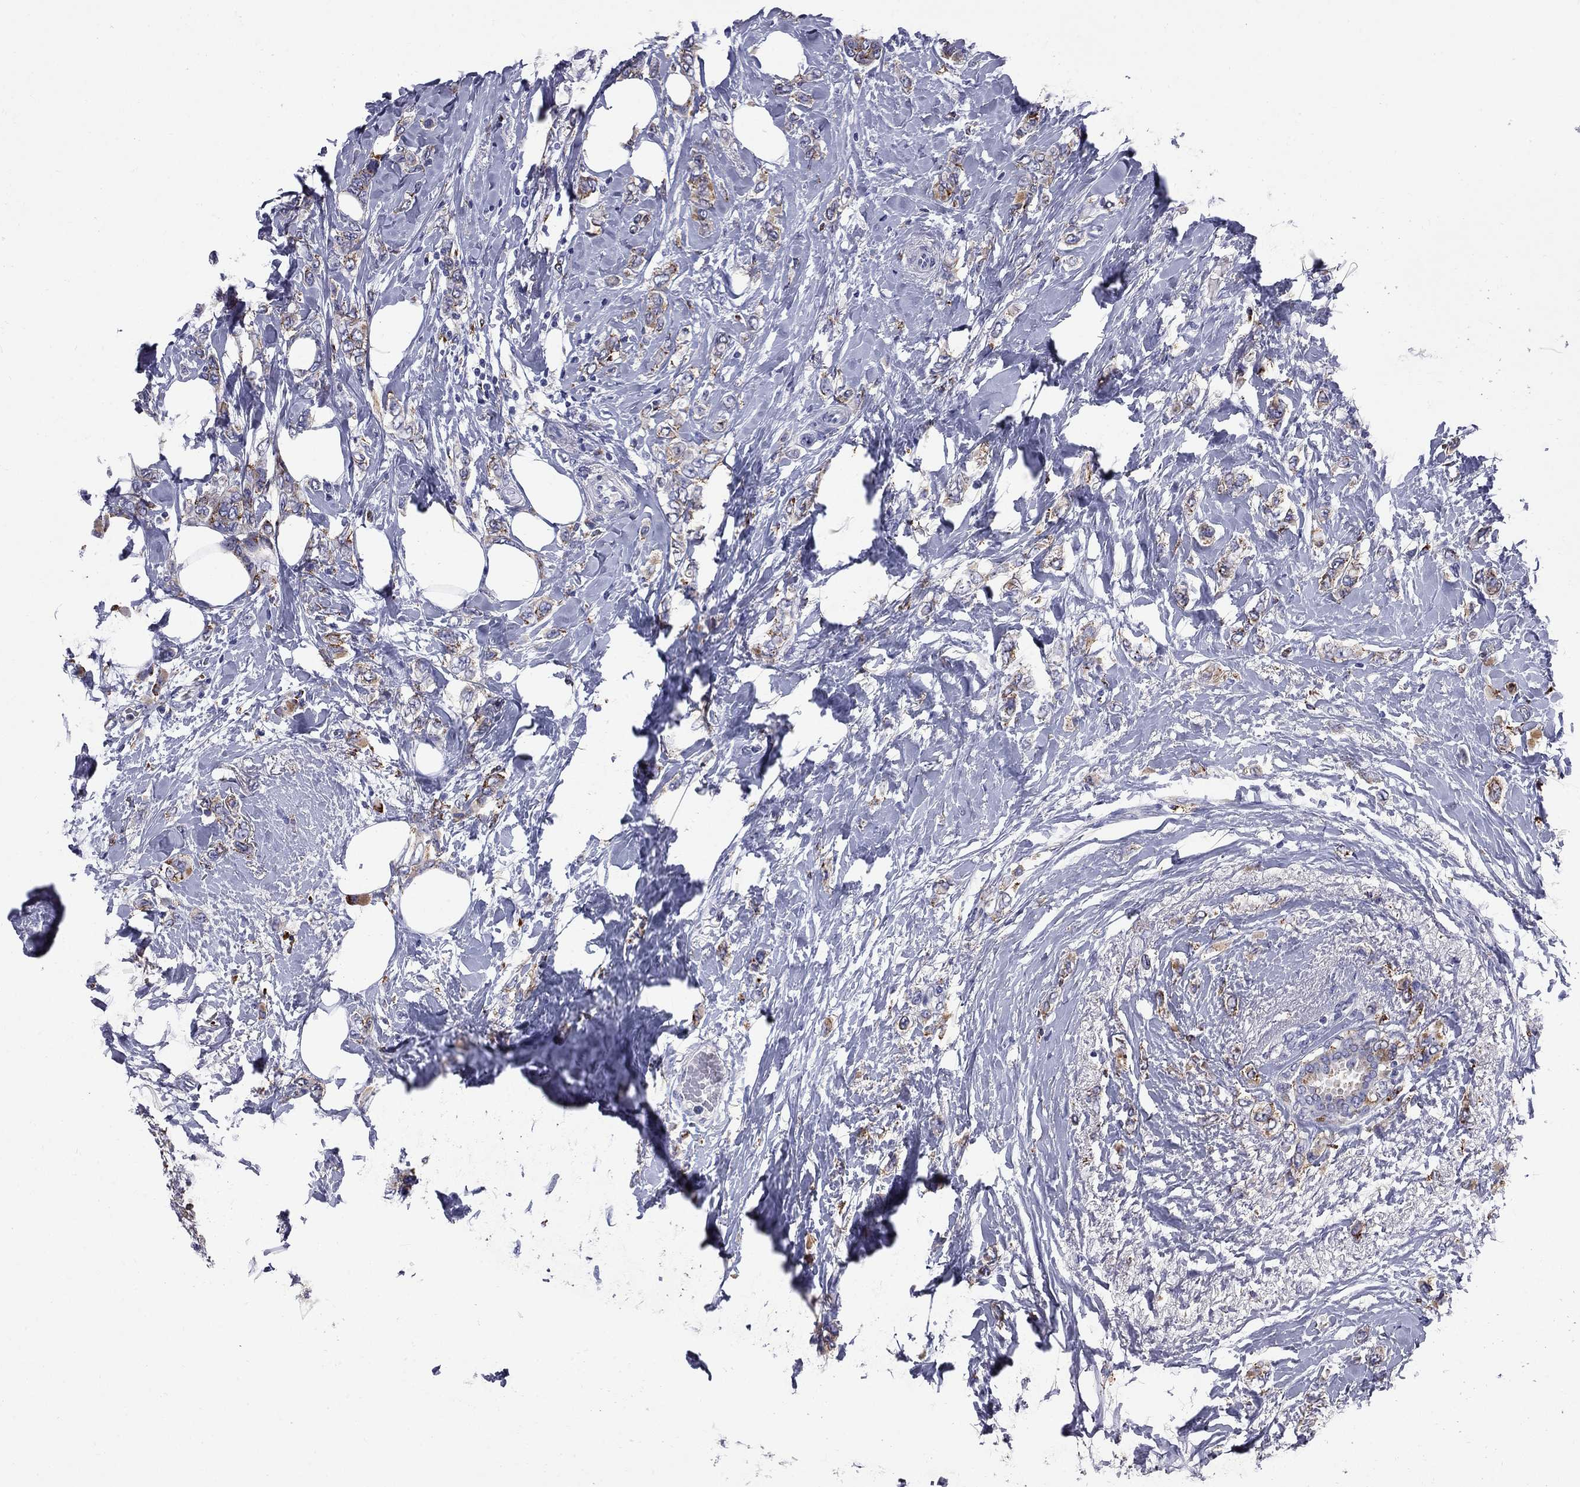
{"staining": {"intensity": "moderate", "quantity": "<25%", "location": "cytoplasmic/membranous"}, "tissue": "breast cancer", "cell_type": "Tumor cells", "image_type": "cancer", "snomed": [{"axis": "morphology", "description": "Lobular carcinoma"}, {"axis": "topography", "description": "Breast"}], "caption": "Breast cancer stained with DAB IHC shows low levels of moderate cytoplasmic/membranous expression in about <25% of tumor cells. The staining was performed using DAB (3,3'-diaminobenzidine) to visualize the protein expression in brown, while the nuclei were stained in blue with hematoxylin (Magnification: 20x).", "gene": "MADCAM1", "patient": {"sex": "female", "age": 66}}